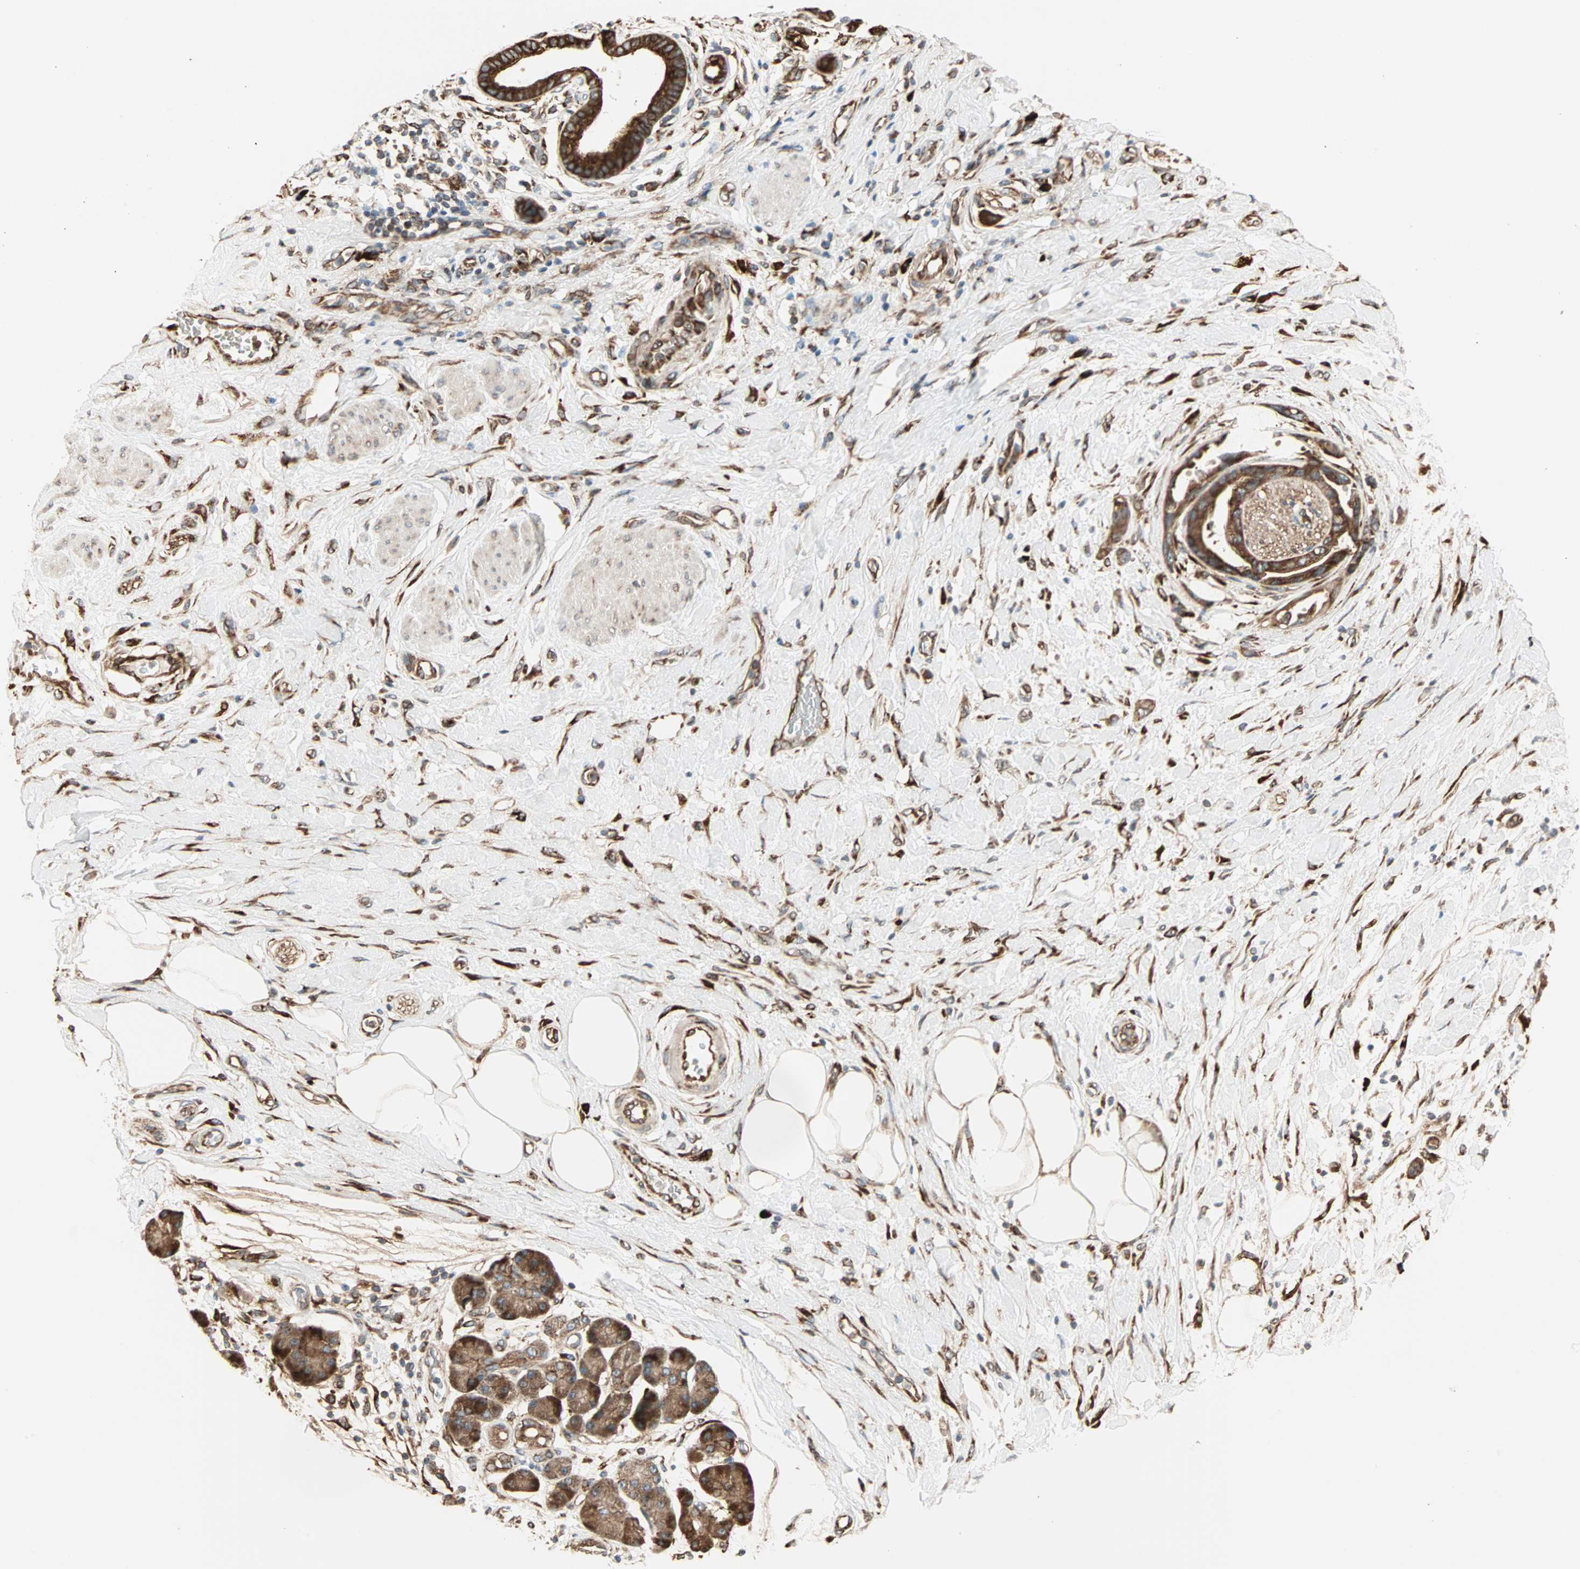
{"staining": {"intensity": "strong", "quantity": ">75%", "location": "cytoplasmic/membranous"}, "tissue": "pancreatic cancer", "cell_type": "Tumor cells", "image_type": "cancer", "snomed": [{"axis": "morphology", "description": "Adenocarcinoma, NOS"}, {"axis": "morphology", "description": "Adenocarcinoma, metastatic, NOS"}, {"axis": "topography", "description": "Lymph node"}, {"axis": "topography", "description": "Pancreas"}, {"axis": "topography", "description": "Duodenum"}], "caption": "A brown stain shows strong cytoplasmic/membranous expression of a protein in metastatic adenocarcinoma (pancreatic) tumor cells. (Stains: DAB (3,3'-diaminobenzidine) in brown, nuclei in blue, Microscopy: brightfield microscopy at high magnification).", "gene": "P4HA1", "patient": {"sex": "female", "age": 64}}